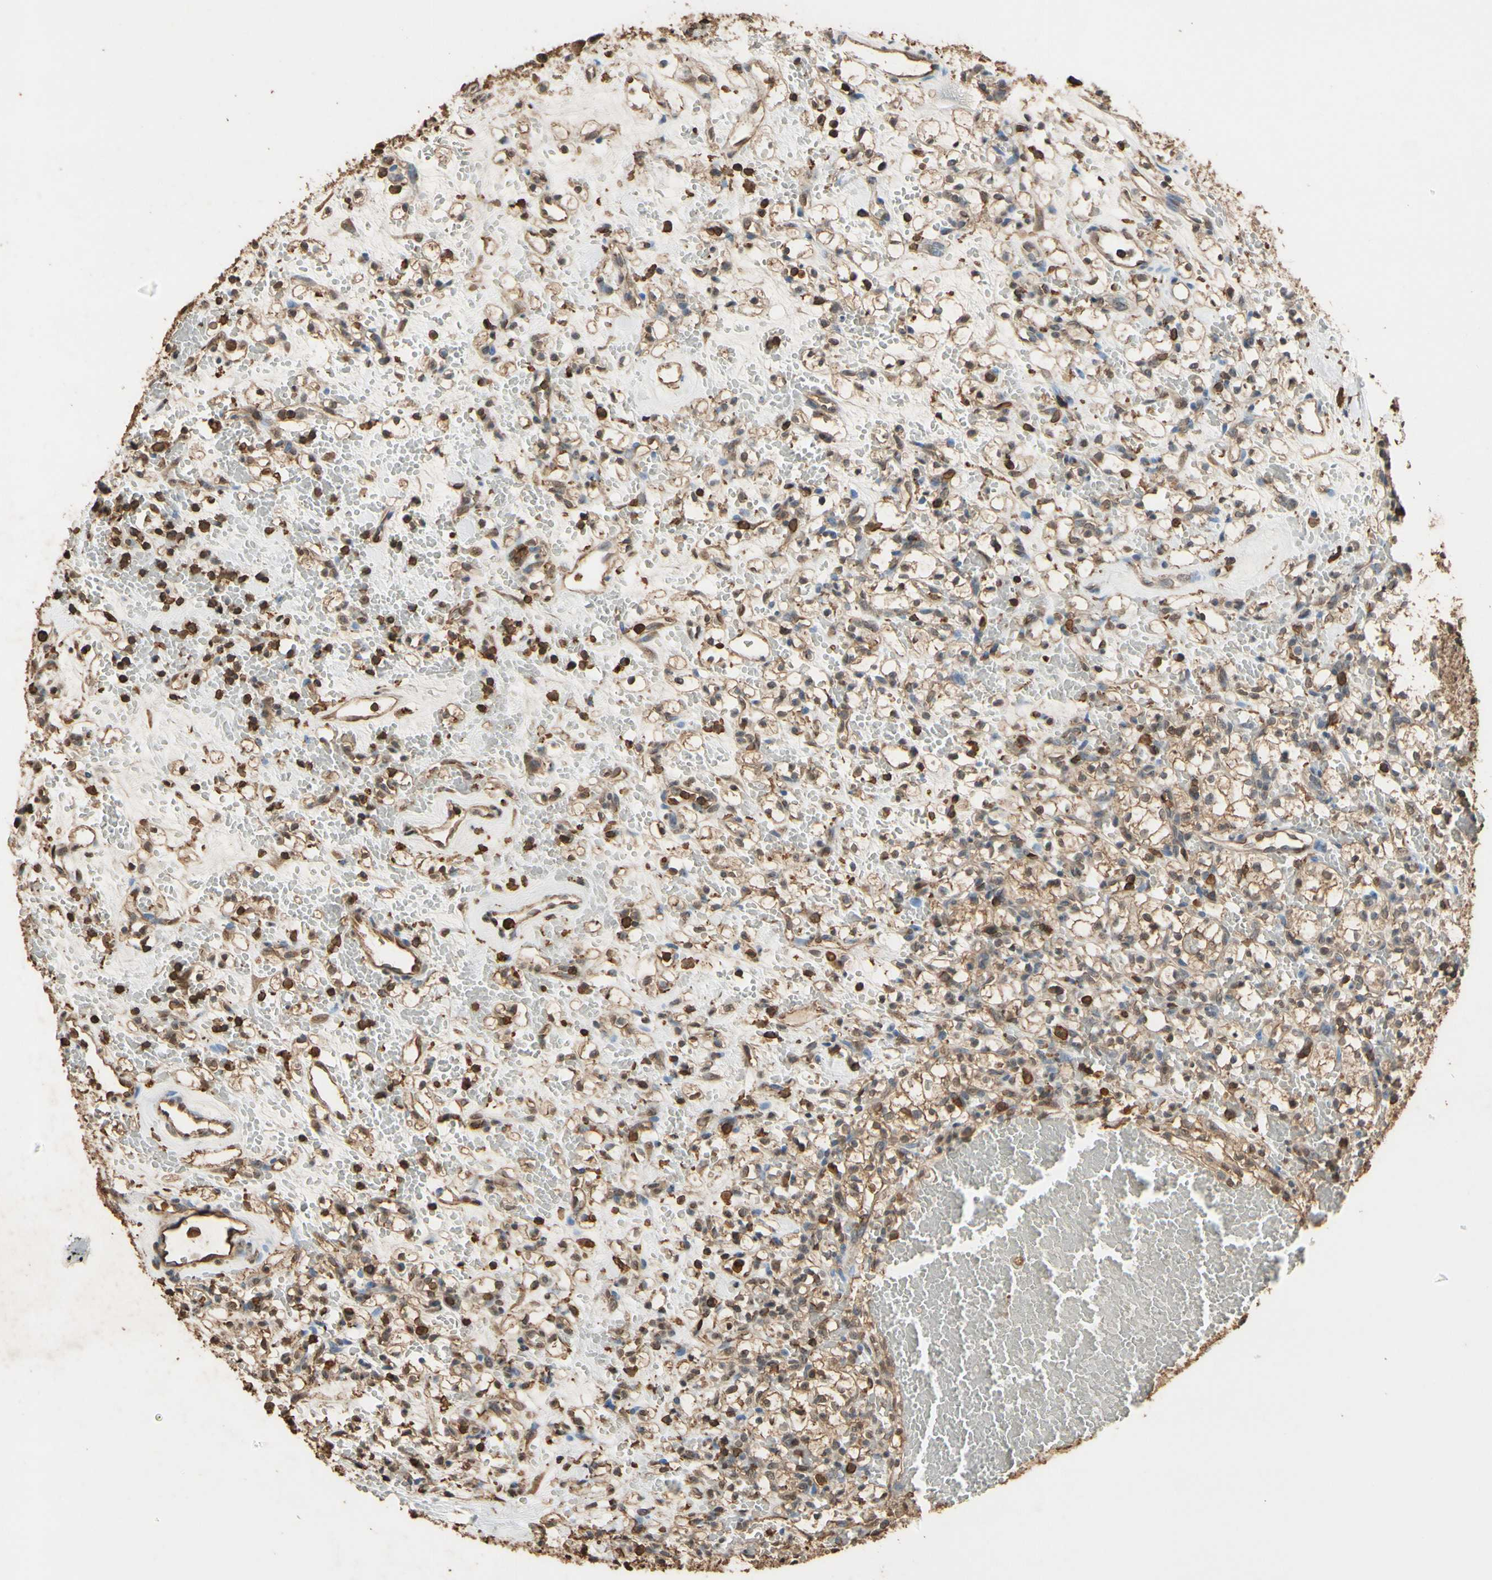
{"staining": {"intensity": "moderate", "quantity": ">75%", "location": "cytoplasmic/membranous,nuclear"}, "tissue": "renal cancer", "cell_type": "Tumor cells", "image_type": "cancer", "snomed": [{"axis": "morphology", "description": "Adenocarcinoma, NOS"}, {"axis": "topography", "description": "Kidney"}], "caption": "DAB (3,3'-diaminobenzidine) immunohistochemical staining of renal cancer (adenocarcinoma) displays moderate cytoplasmic/membranous and nuclear protein expression in approximately >75% of tumor cells.", "gene": "TNFSF13B", "patient": {"sex": "female", "age": 60}}